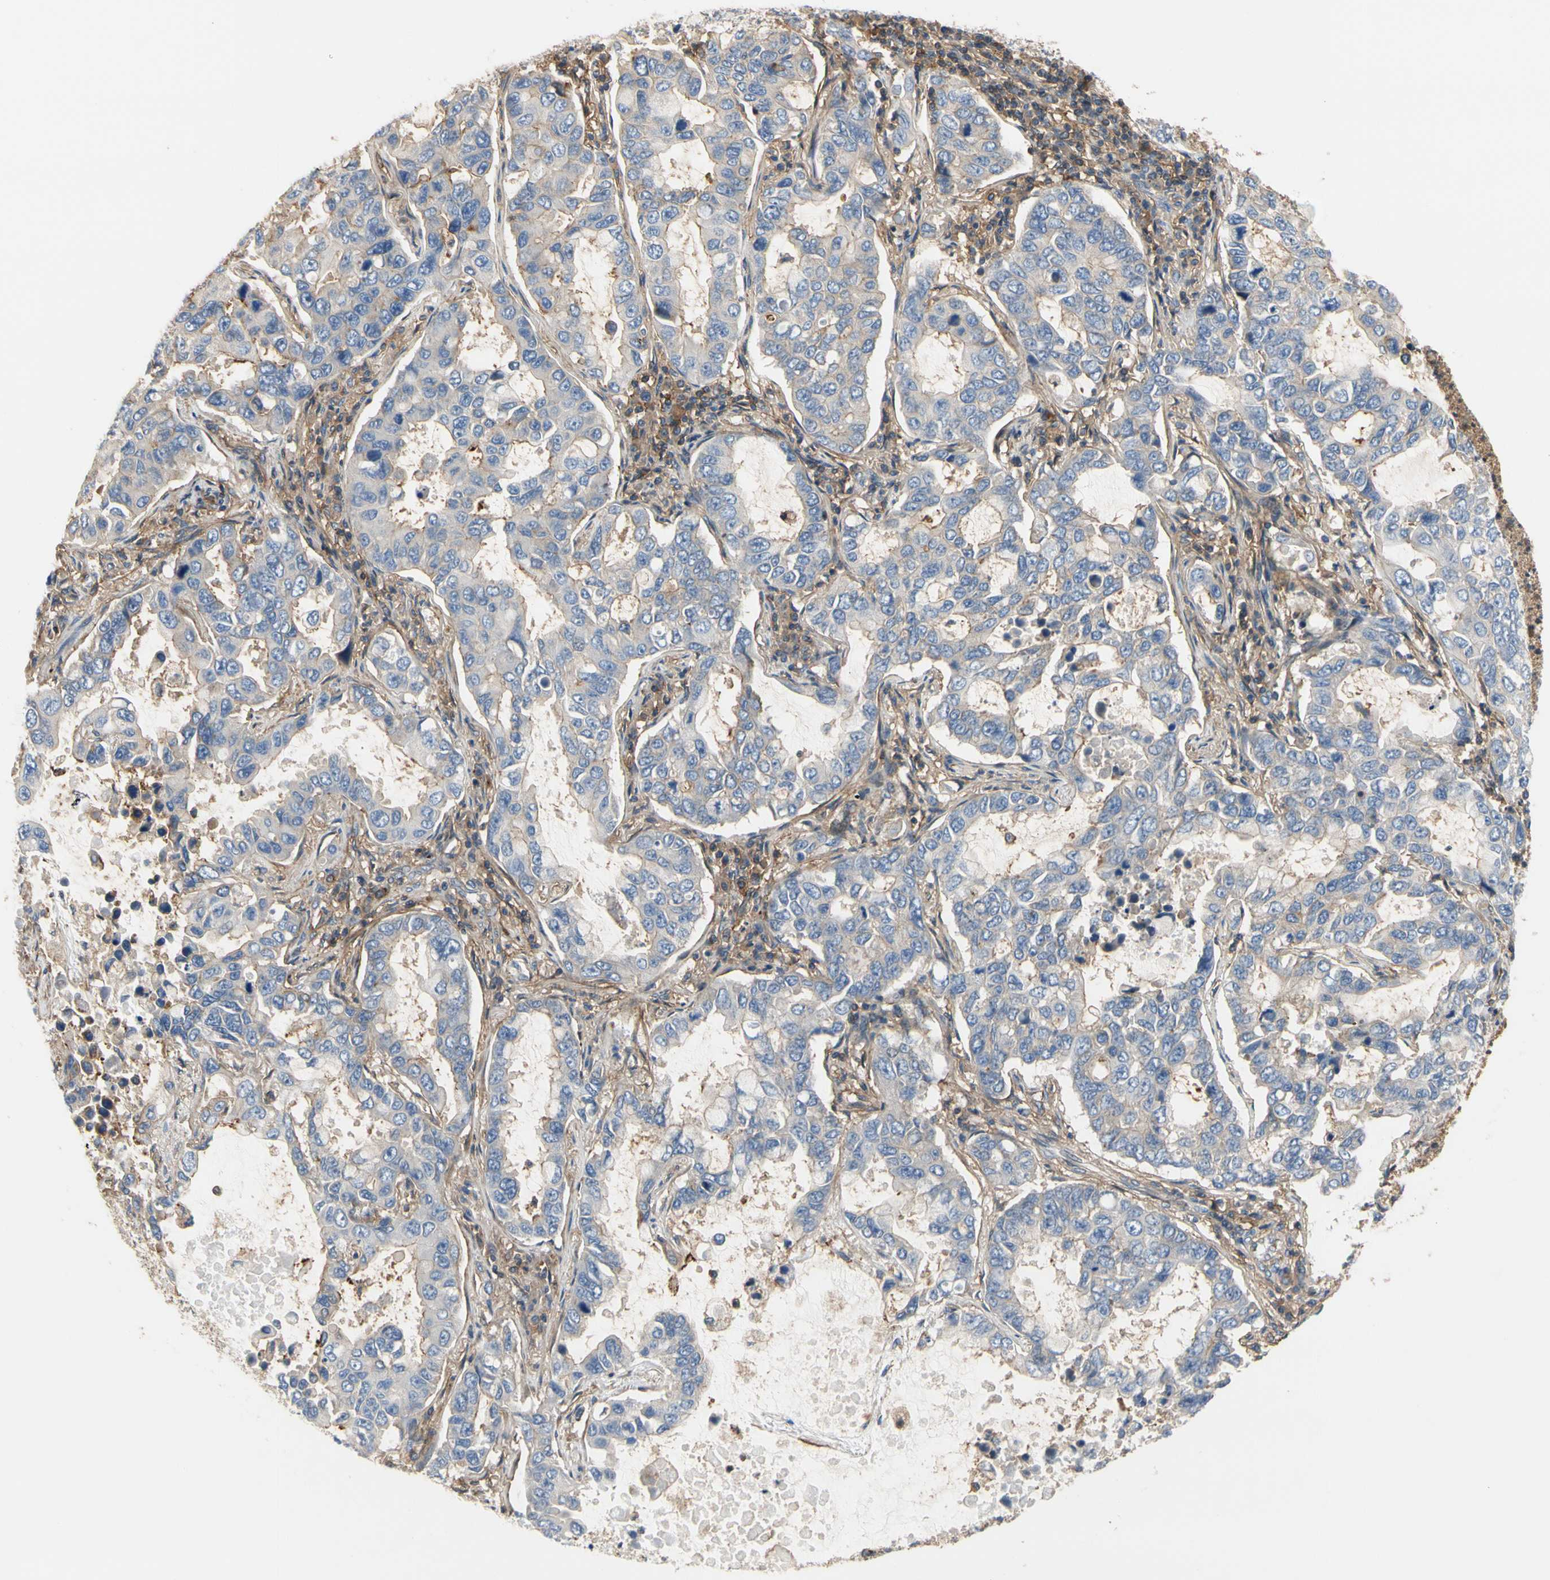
{"staining": {"intensity": "negative", "quantity": "none", "location": "none"}, "tissue": "lung cancer", "cell_type": "Tumor cells", "image_type": "cancer", "snomed": [{"axis": "morphology", "description": "Adenocarcinoma, NOS"}, {"axis": "topography", "description": "Lung"}], "caption": "Lung adenocarcinoma was stained to show a protein in brown. There is no significant staining in tumor cells.", "gene": "IL1RL1", "patient": {"sex": "male", "age": 64}}